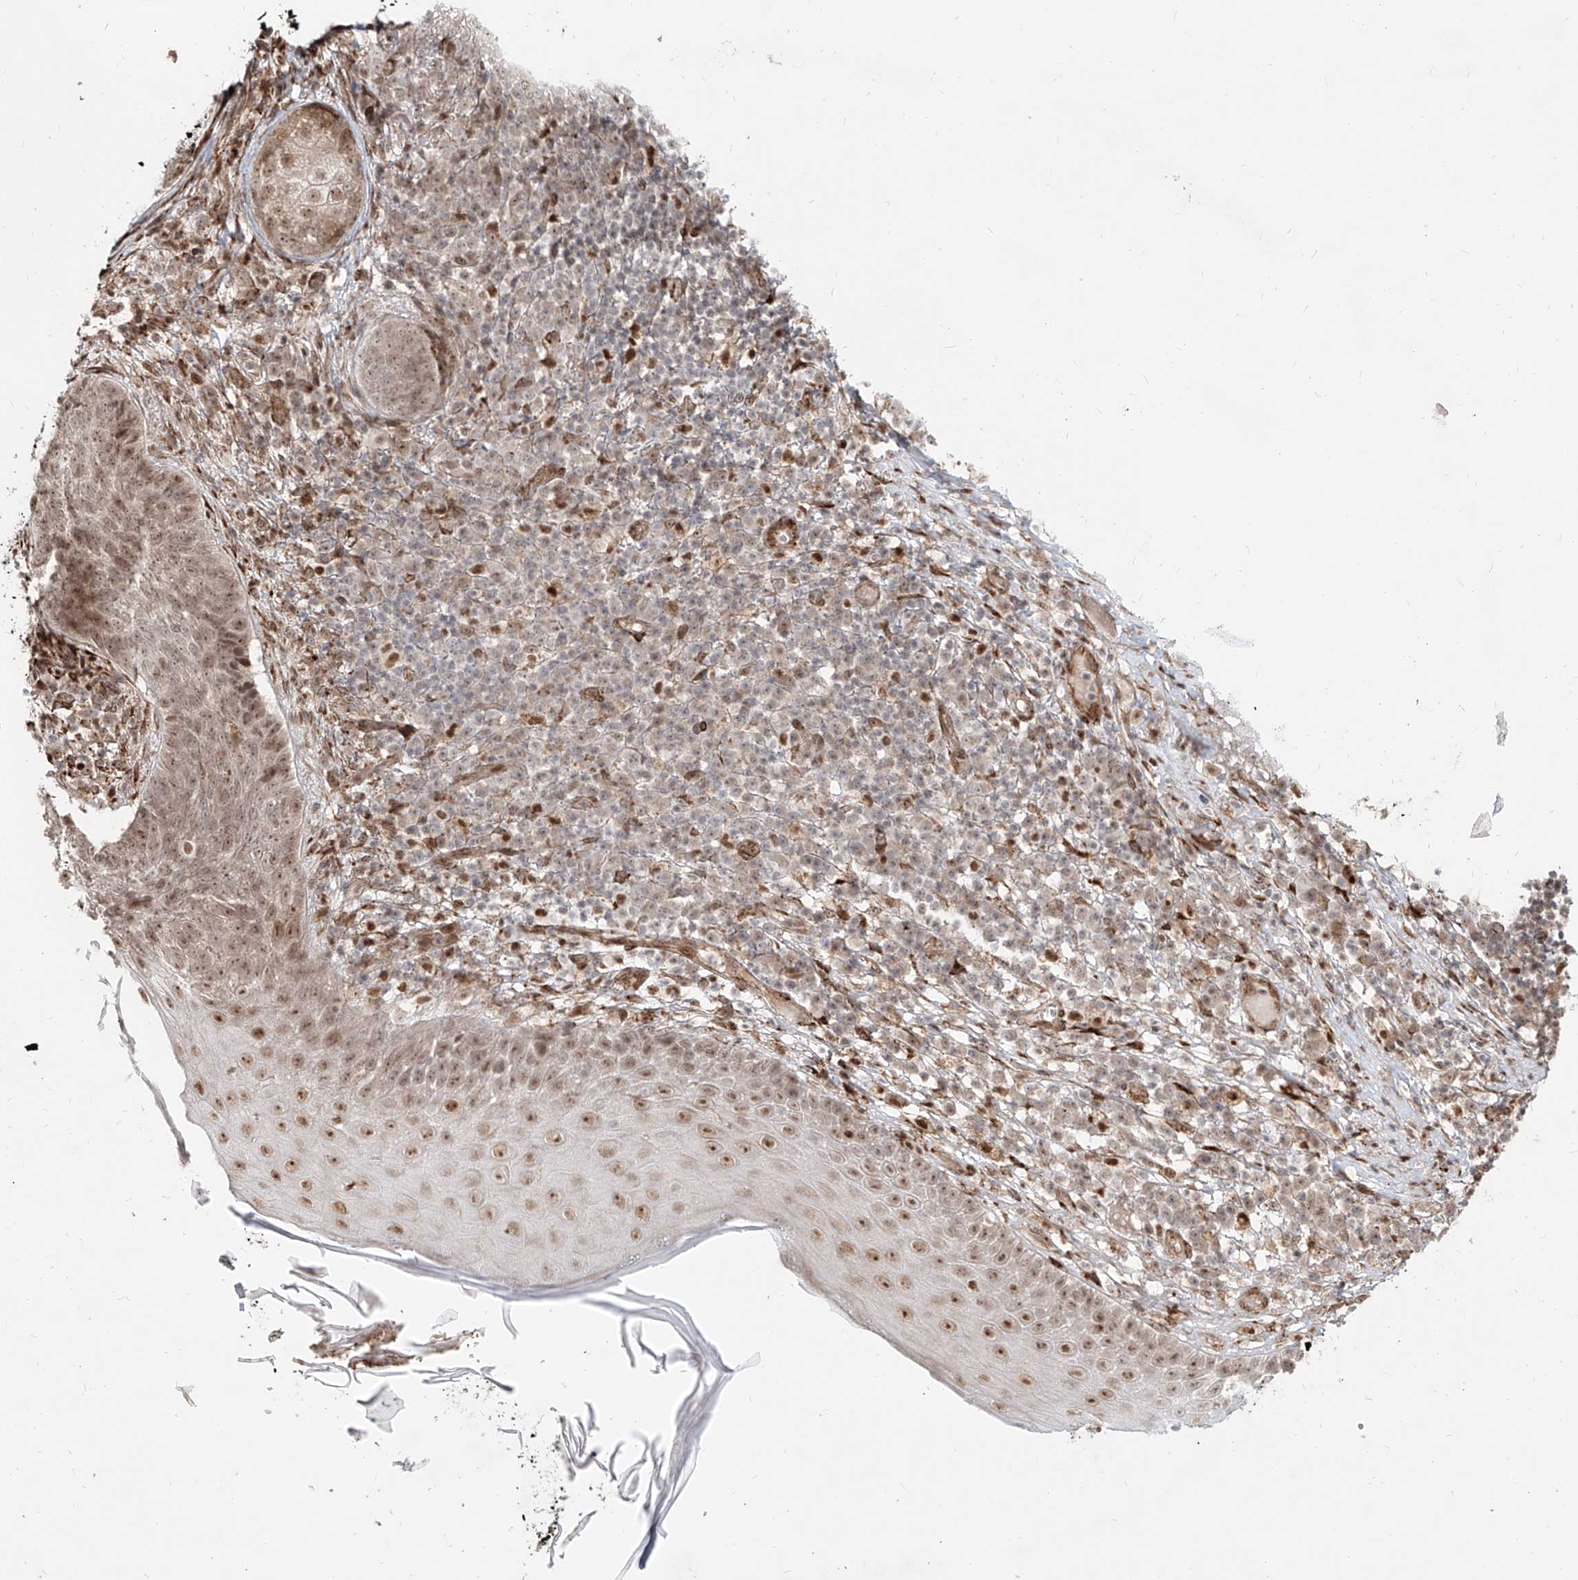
{"staining": {"intensity": "weak", "quantity": ">75%", "location": "nuclear"}, "tissue": "skin cancer", "cell_type": "Tumor cells", "image_type": "cancer", "snomed": [{"axis": "morphology", "description": "Basal cell carcinoma"}, {"axis": "topography", "description": "Skin"}], "caption": "This micrograph exhibits IHC staining of skin cancer (basal cell carcinoma), with low weak nuclear positivity in about >75% of tumor cells.", "gene": "ZNF710", "patient": {"sex": "male", "age": 85}}